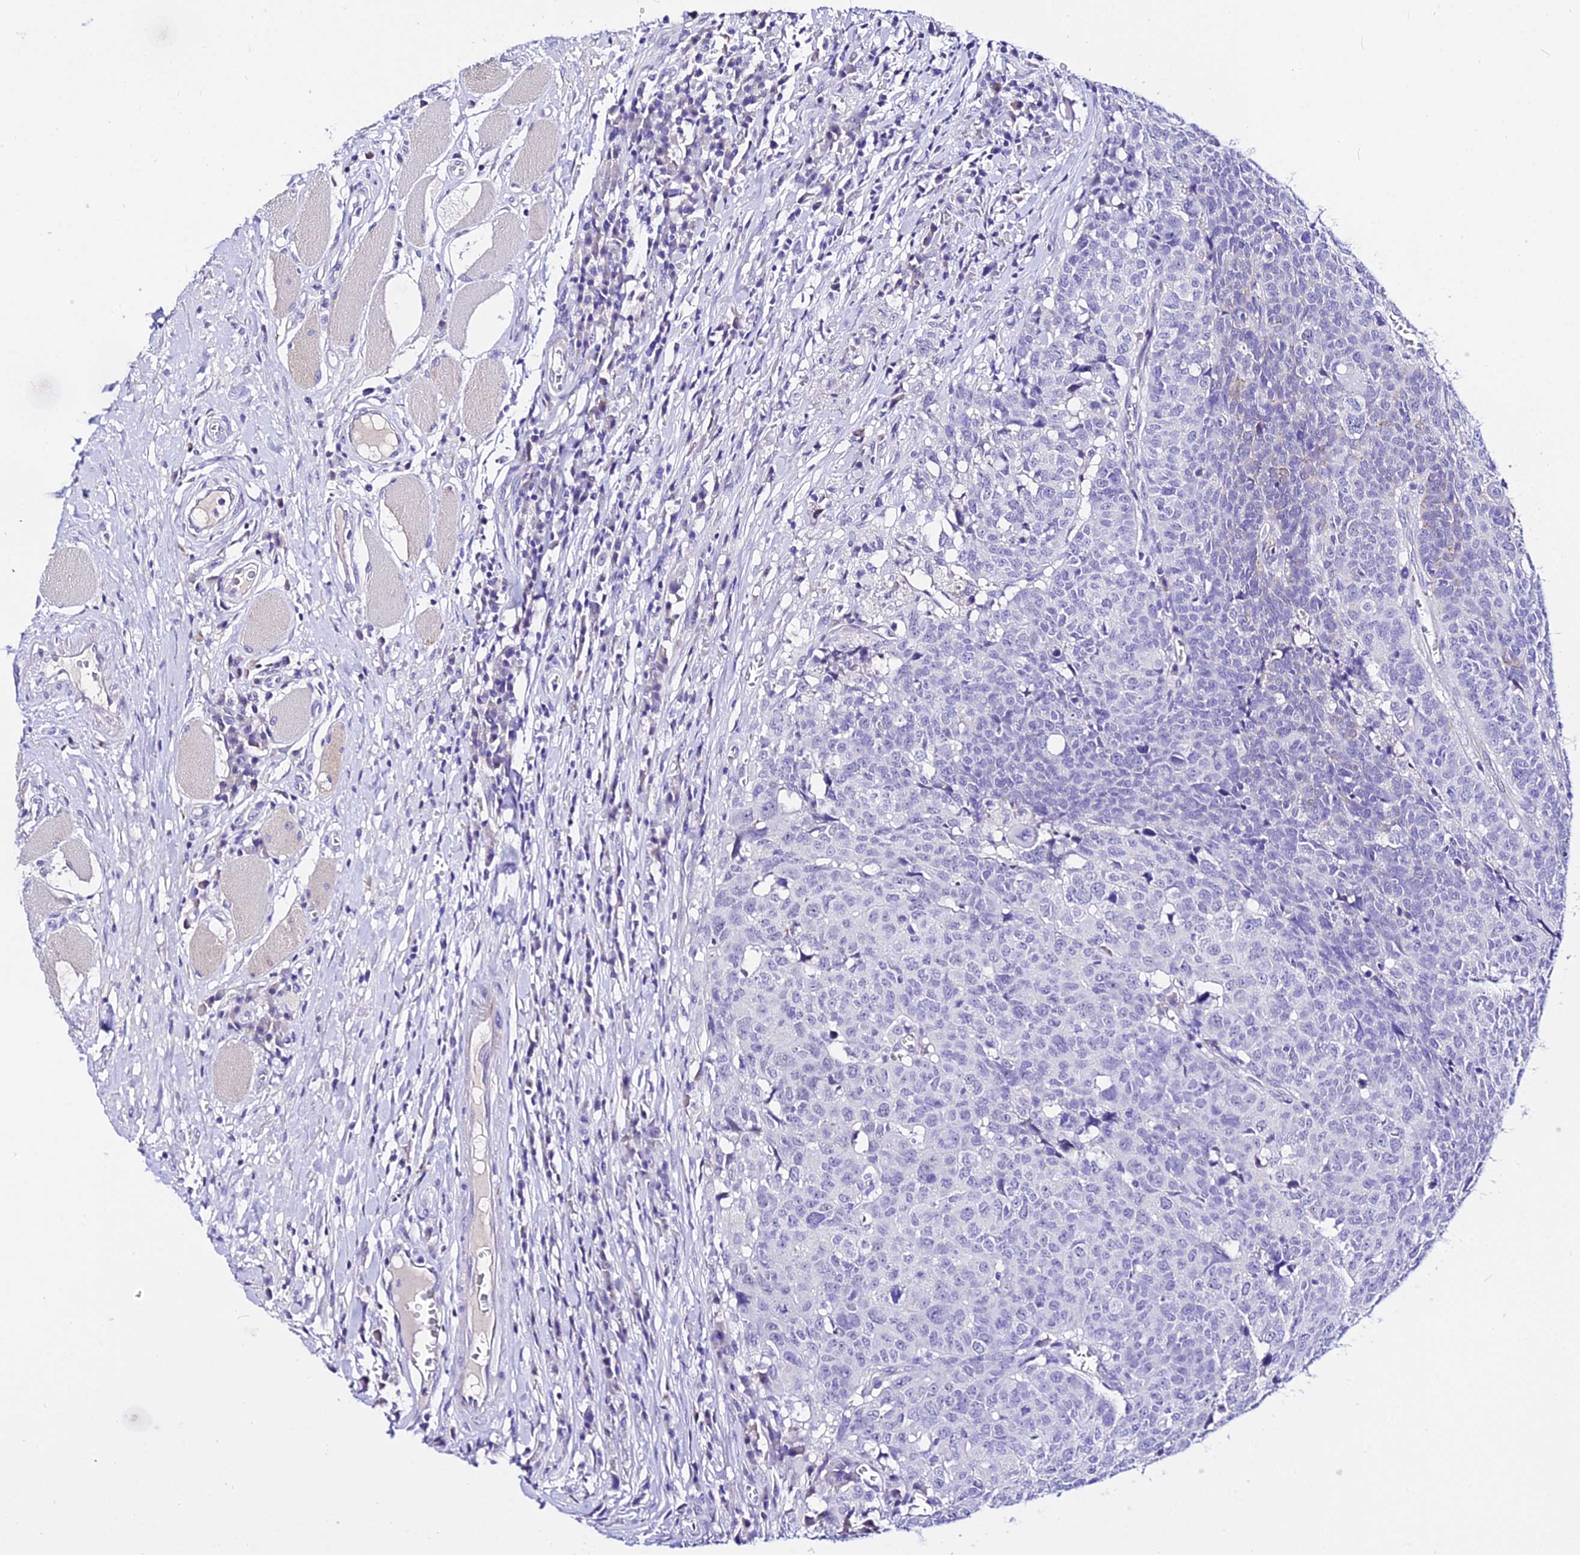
{"staining": {"intensity": "negative", "quantity": "none", "location": "none"}, "tissue": "head and neck cancer", "cell_type": "Tumor cells", "image_type": "cancer", "snomed": [{"axis": "morphology", "description": "Squamous cell carcinoma, NOS"}, {"axis": "topography", "description": "Head-Neck"}], "caption": "The histopathology image exhibits no significant staining in tumor cells of head and neck cancer (squamous cell carcinoma).", "gene": "DEFB106A", "patient": {"sex": "male", "age": 66}}